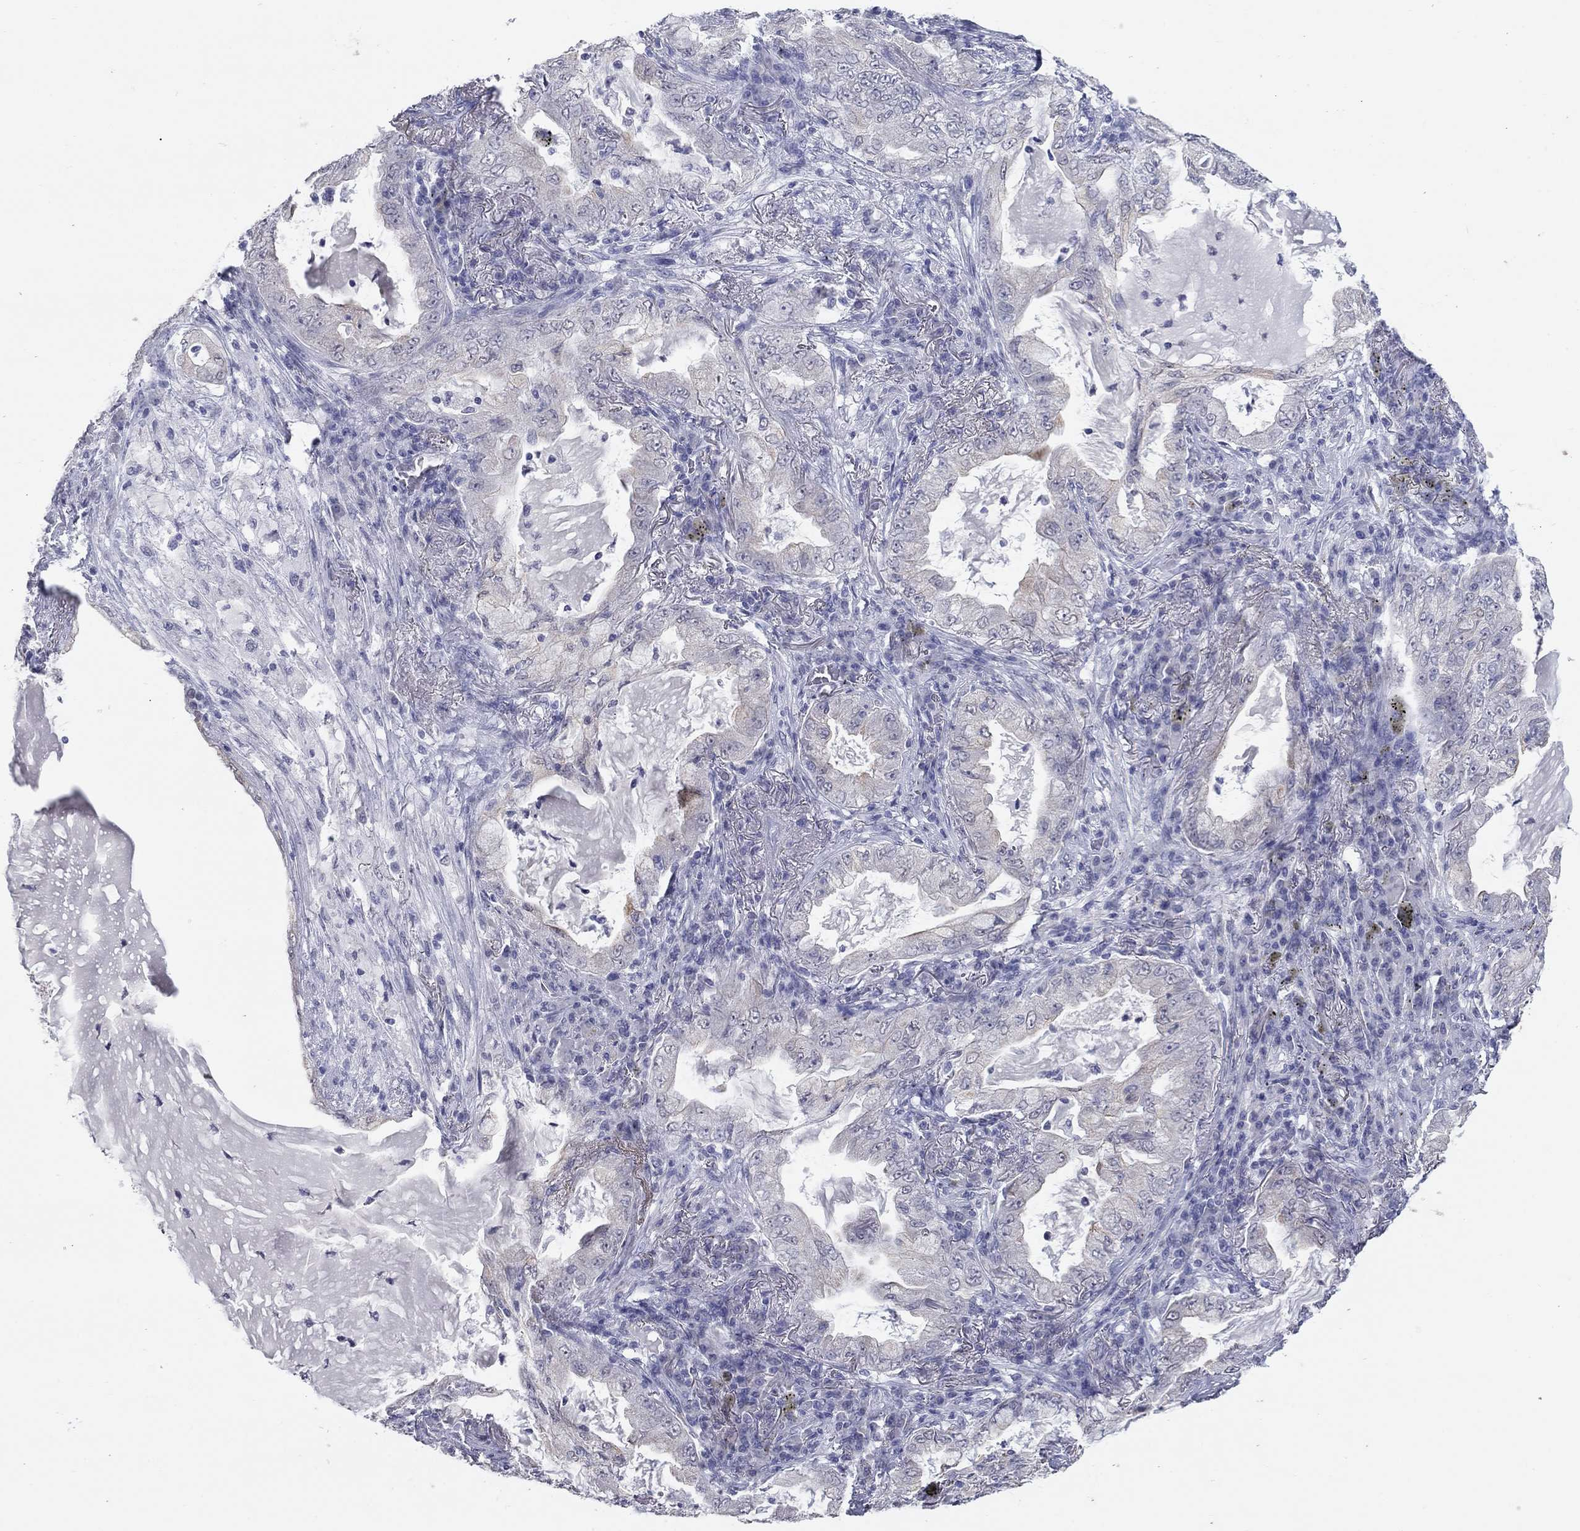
{"staining": {"intensity": "negative", "quantity": "none", "location": "none"}, "tissue": "lung cancer", "cell_type": "Tumor cells", "image_type": "cancer", "snomed": [{"axis": "morphology", "description": "Adenocarcinoma, NOS"}, {"axis": "topography", "description": "Lung"}], "caption": "The micrograph reveals no significant positivity in tumor cells of adenocarcinoma (lung). Nuclei are stained in blue.", "gene": "KRT75", "patient": {"sex": "female", "age": 73}}